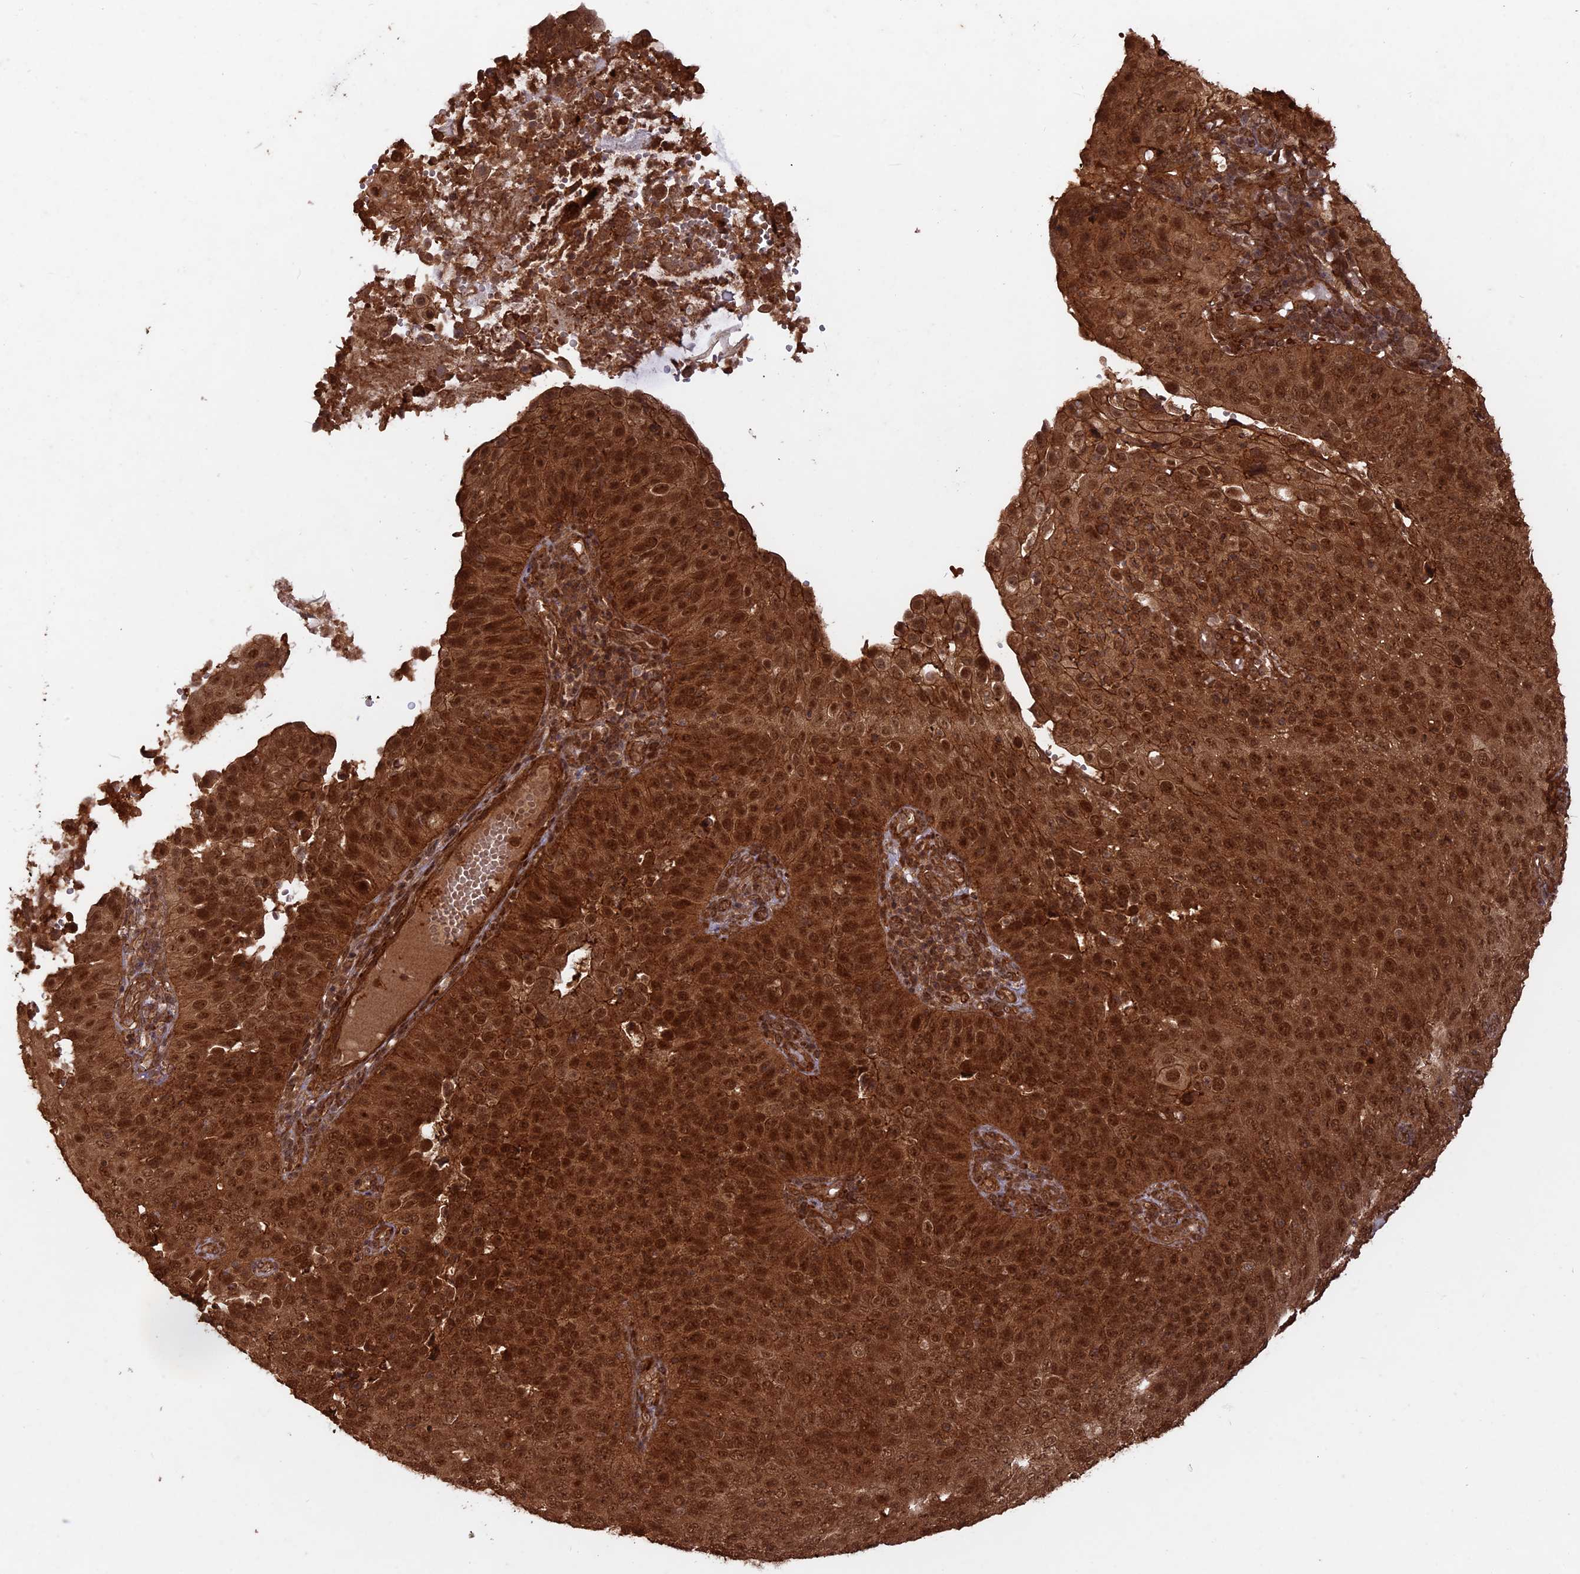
{"staining": {"intensity": "strong", "quantity": ">75%", "location": "cytoplasmic/membranous,nuclear"}, "tissue": "cervical cancer", "cell_type": "Tumor cells", "image_type": "cancer", "snomed": [{"axis": "morphology", "description": "Squamous cell carcinoma, NOS"}, {"axis": "topography", "description": "Cervix"}], "caption": "Cervical squamous cell carcinoma stained with a brown dye shows strong cytoplasmic/membranous and nuclear positive staining in approximately >75% of tumor cells.", "gene": "CCDC174", "patient": {"sex": "female", "age": 36}}